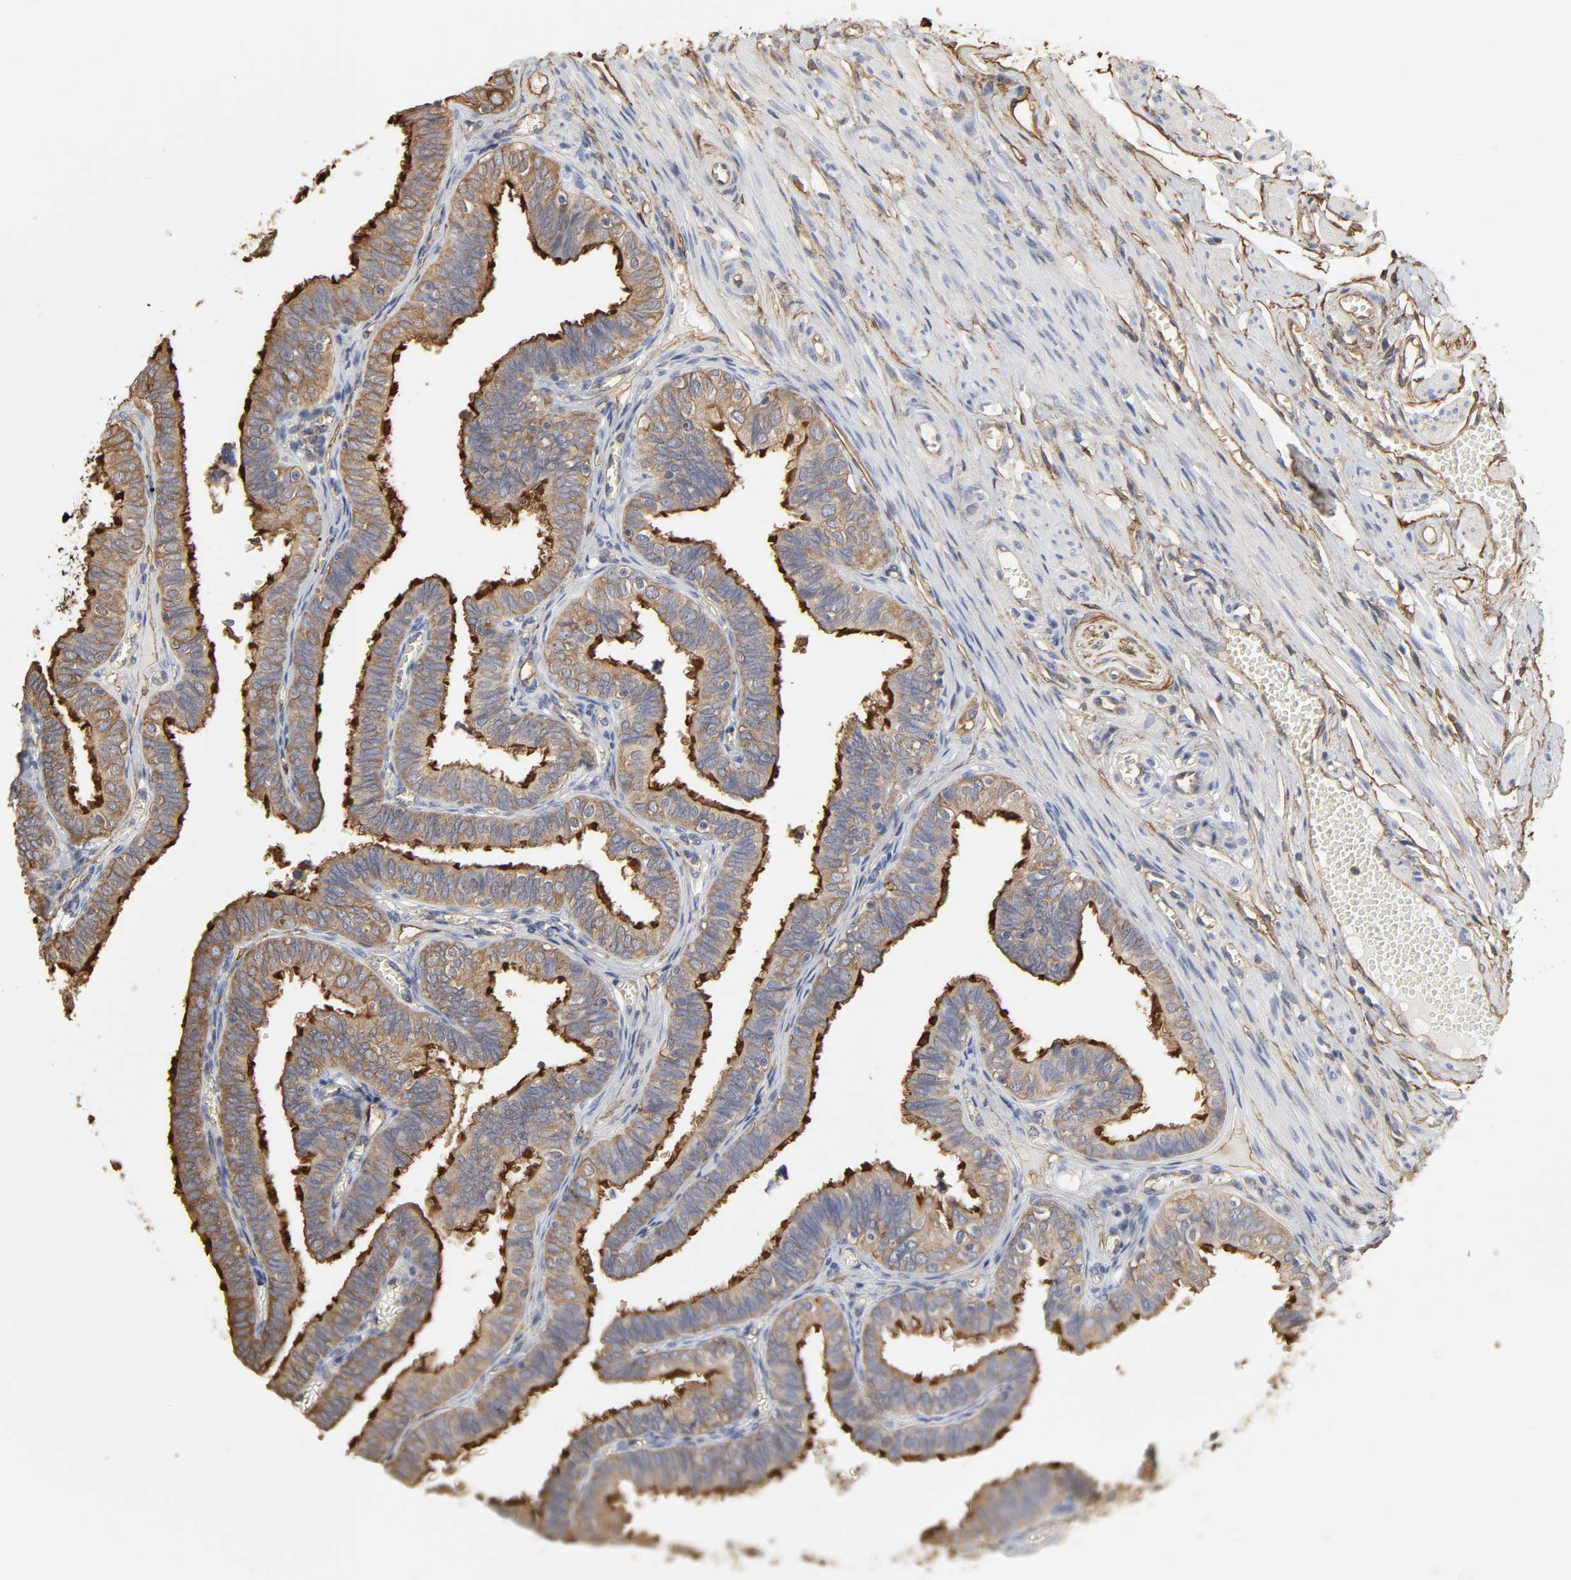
{"staining": {"intensity": "strong", "quantity": ">75%", "location": "cytoplasmic/membranous"}, "tissue": "fallopian tube", "cell_type": "Glandular cells", "image_type": "normal", "snomed": [{"axis": "morphology", "description": "Normal tissue, NOS"}, {"axis": "topography", "description": "Fallopian tube"}], "caption": "Immunohistochemistry histopathology image of benign fallopian tube: fallopian tube stained using immunohistochemistry shows high levels of strong protein expression localized specifically in the cytoplasmic/membranous of glandular cells, appearing as a cytoplasmic/membranous brown color.", "gene": "ANXA2", "patient": {"sex": "female", "age": 46}}